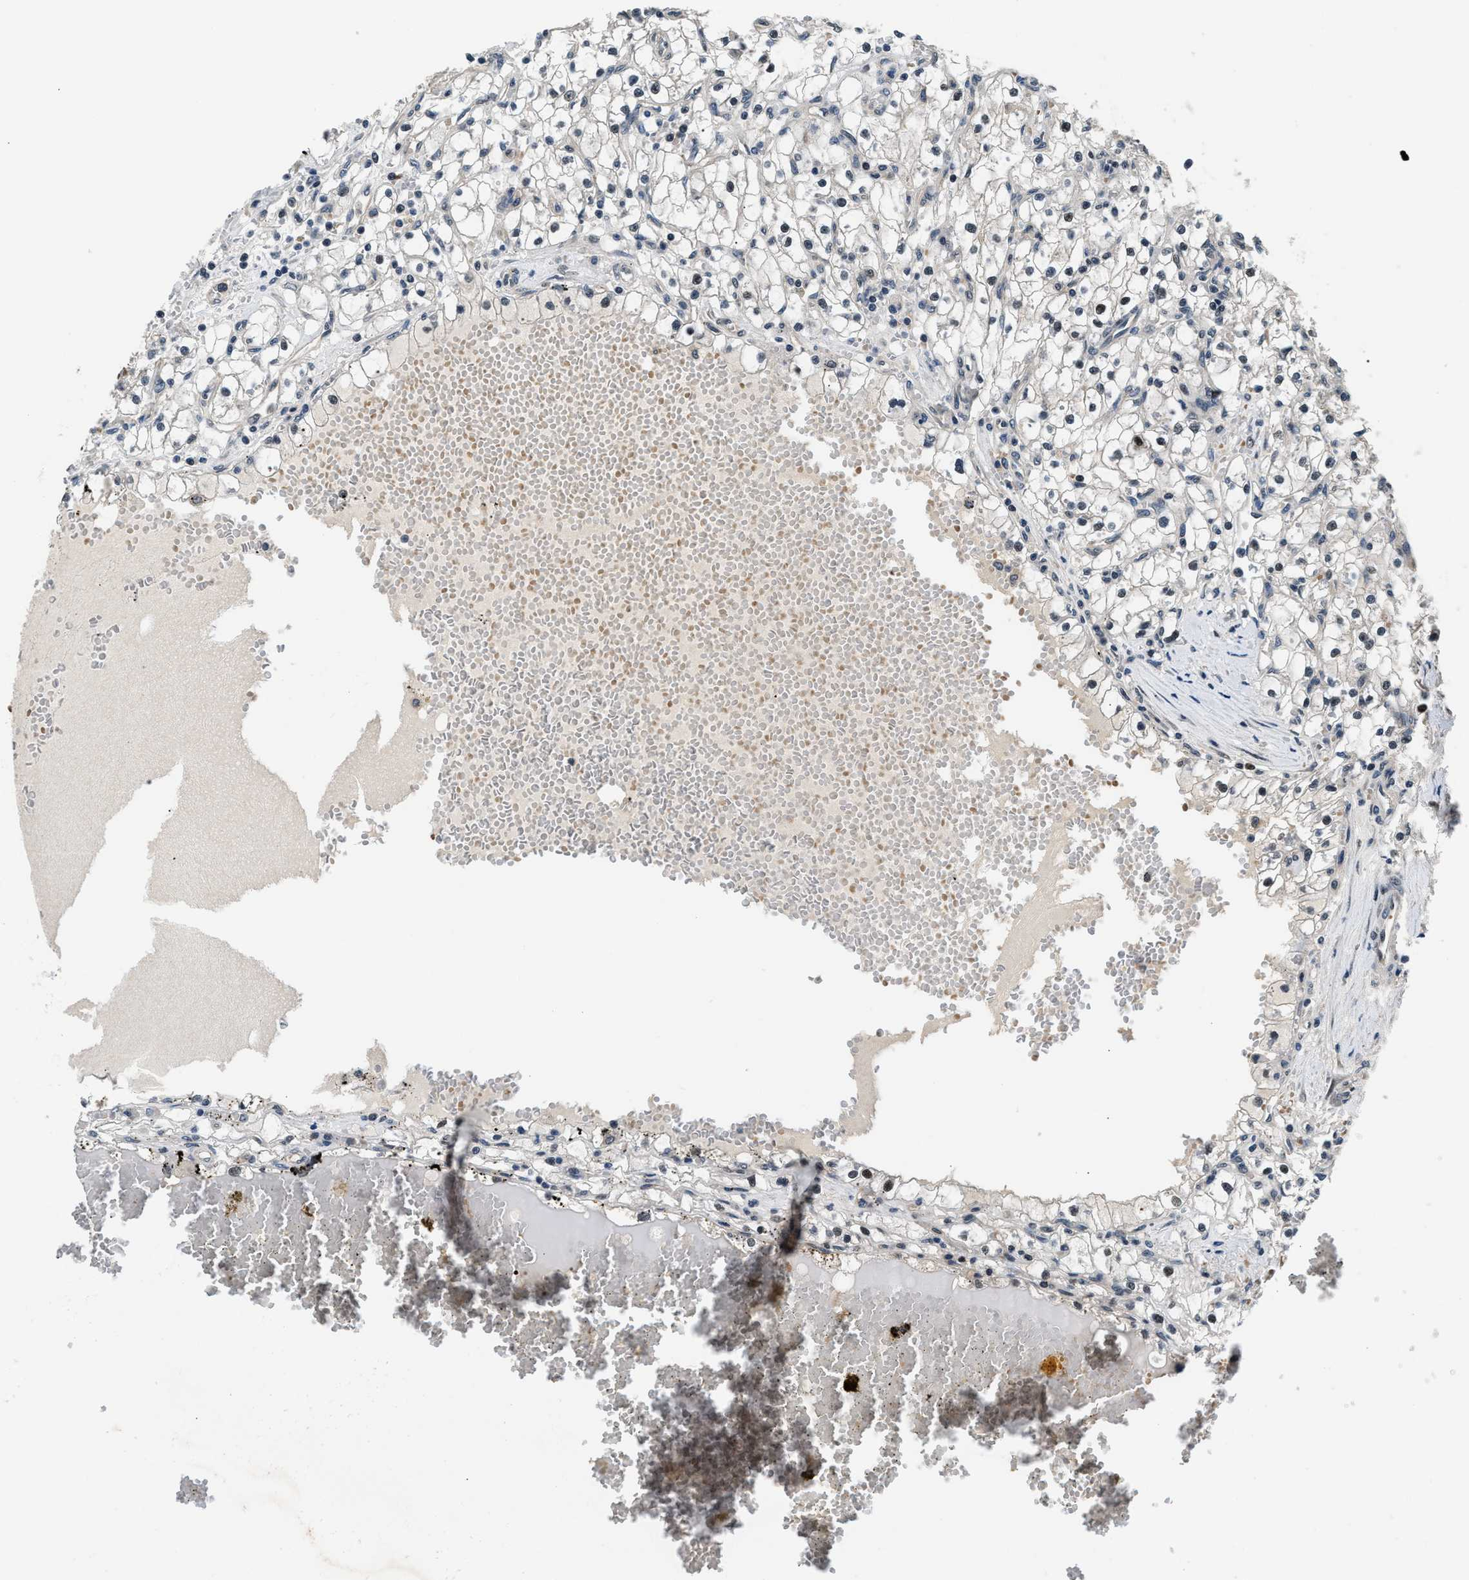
{"staining": {"intensity": "negative", "quantity": "none", "location": "none"}, "tissue": "renal cancer", "cell_type": "Tumor cells", "image_type": "cancer", "snomed": [{"axis": "morphology", "description": "Adenocarcinoma, NOS"}, {"axis": "topography", "description": "Kidney"}], "caption": "Tumor cells are negative for protein expression in human renal cancer.", "gene": "RBM33", "patient": {"sex": "male", "age": 56}}